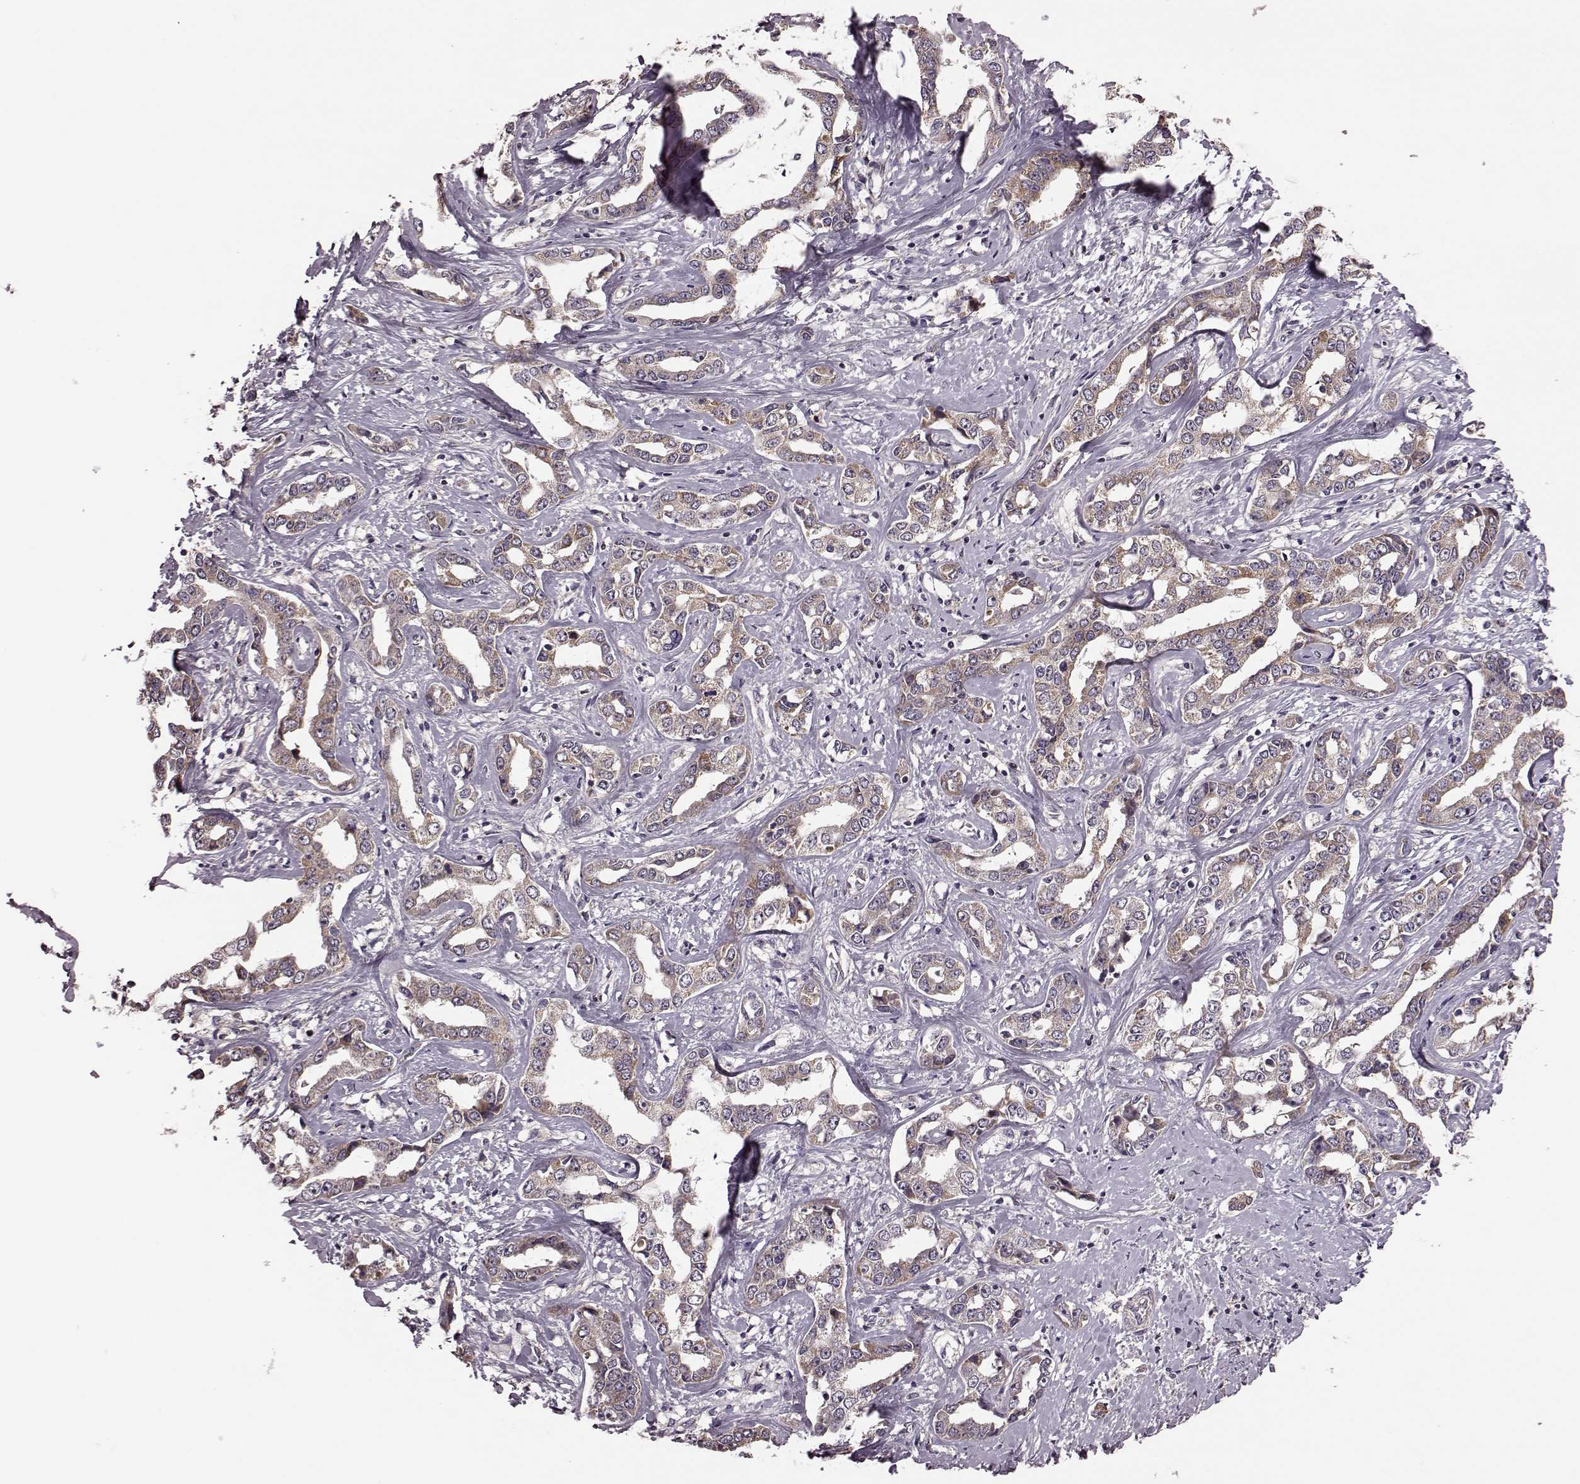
{"staining": {"intensity": "moderate", "quantity": ">75%", "location": "cytoplasmic/membranous"}, "tissue": "liver cancer", "cell_type": "Tumor cells", "image_type": "cancer", "snomed": [{"axis": "morphology", "description": "Cholangiocarcinoma"}, {"axis": "topography", "description": "Liver"}], "caption": "DAB (3,3'-diaminobenzidine) immunohistochemical staining of human liver cholangiocarcinoma demonstrates moderate cytoplasmic/membranous protein positivity in about >75% of tumor cells.", "gene": "PUDP", "patient": {"sex": "male", "age": 59}}